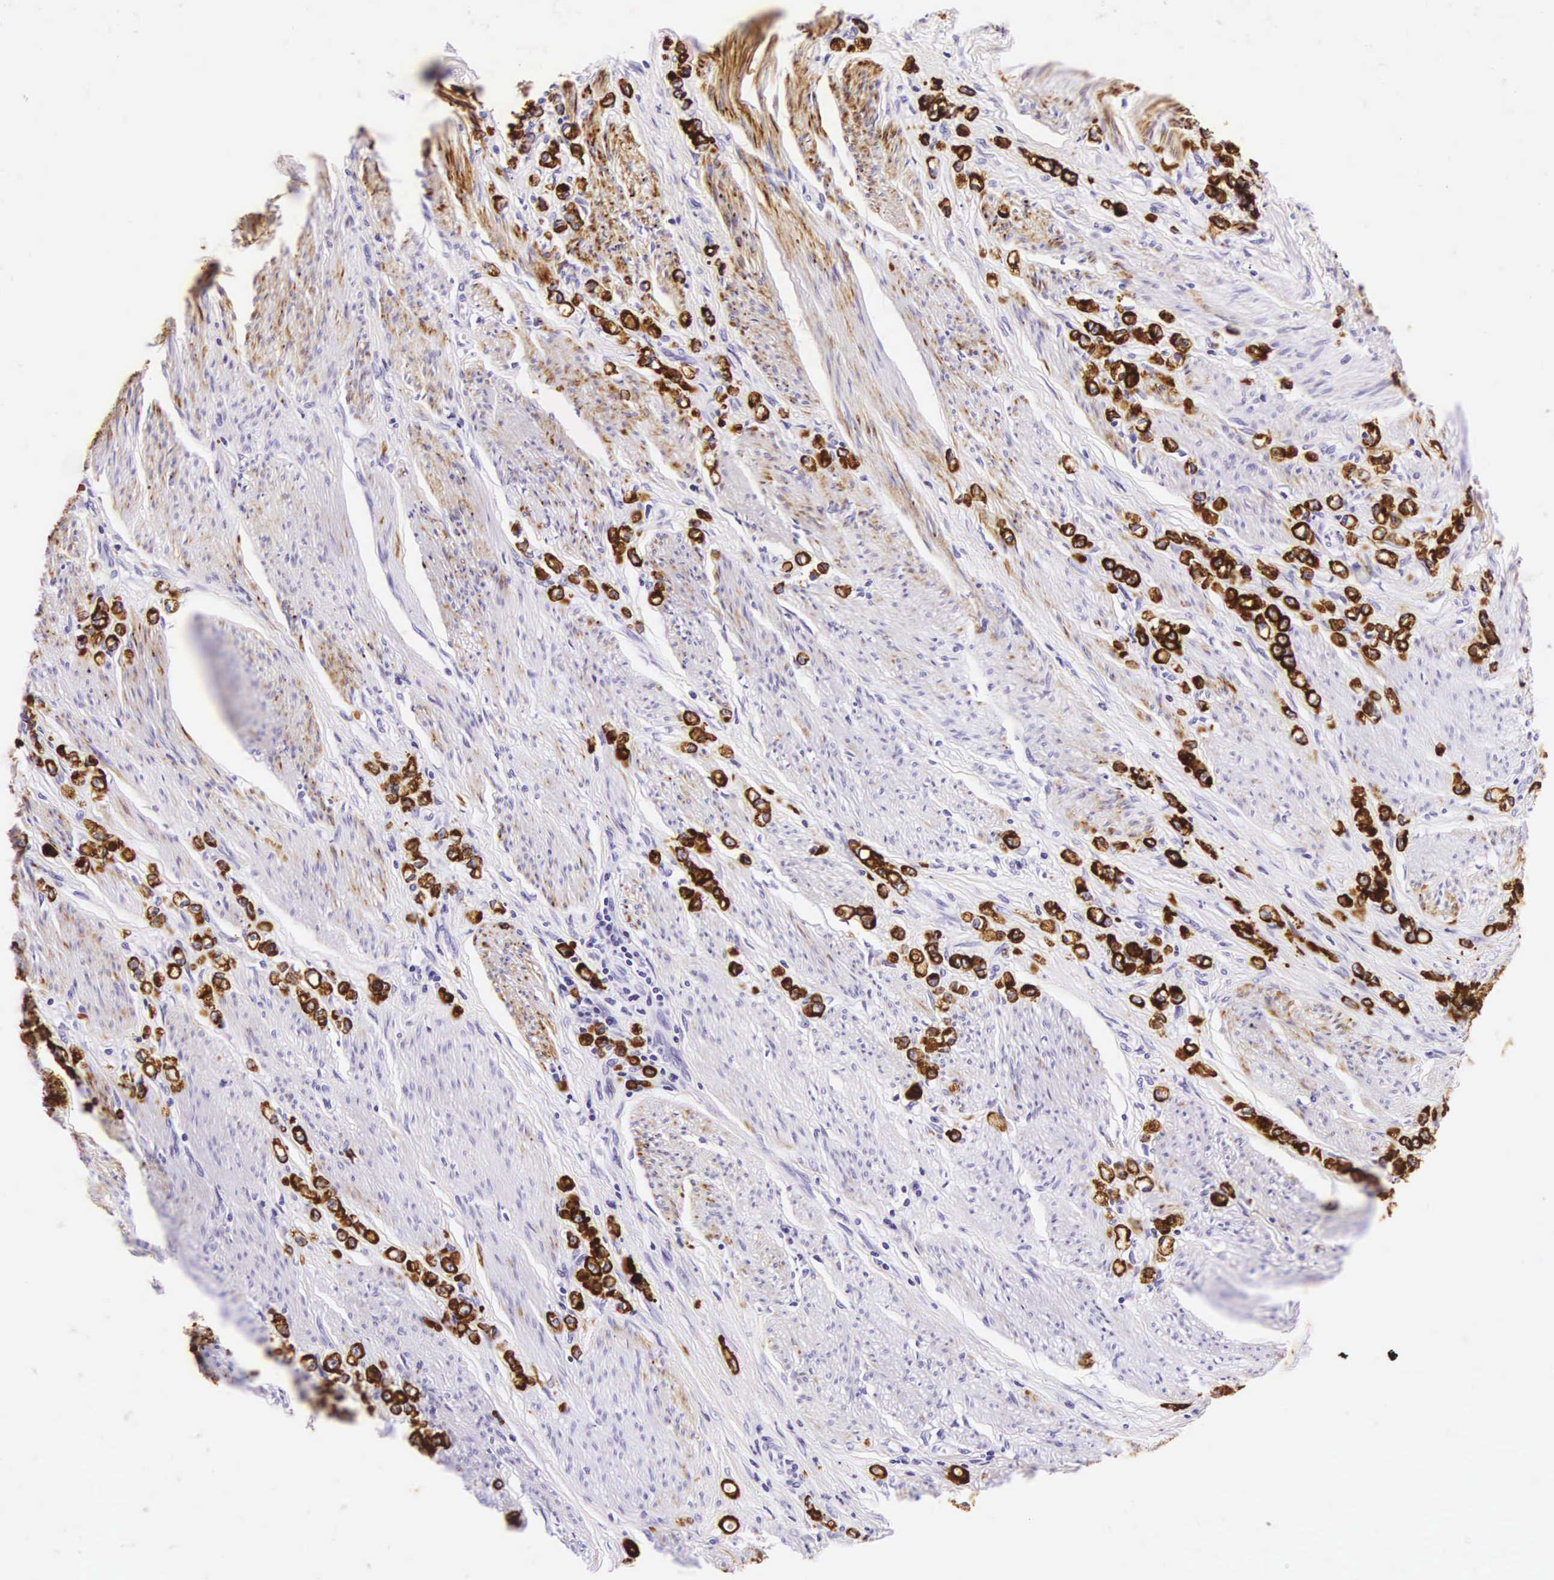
{"staining": {"intensity": "strong", "quantity": ">75%", "location": "cytoplasmic/membranous"}, "tissue": "stomach cancer", "cell_type": "Tumor cells", "image_type": "cancer", "snomed": [{"axis": "morphology", "description": "Adenocarcinoma, NOS"}, {"axis": "topography", "description": "Stomach"}], "caption": "Tumor cells reveal high levels of strong cytoplasmic/membranous expression in about >75% of cells in stomach cancer (adenocarcinoma). (IHC, brightfield microscopy, high magnification).", "gene": "KRT18", "patient": {"sex": "male", "age": 72}}